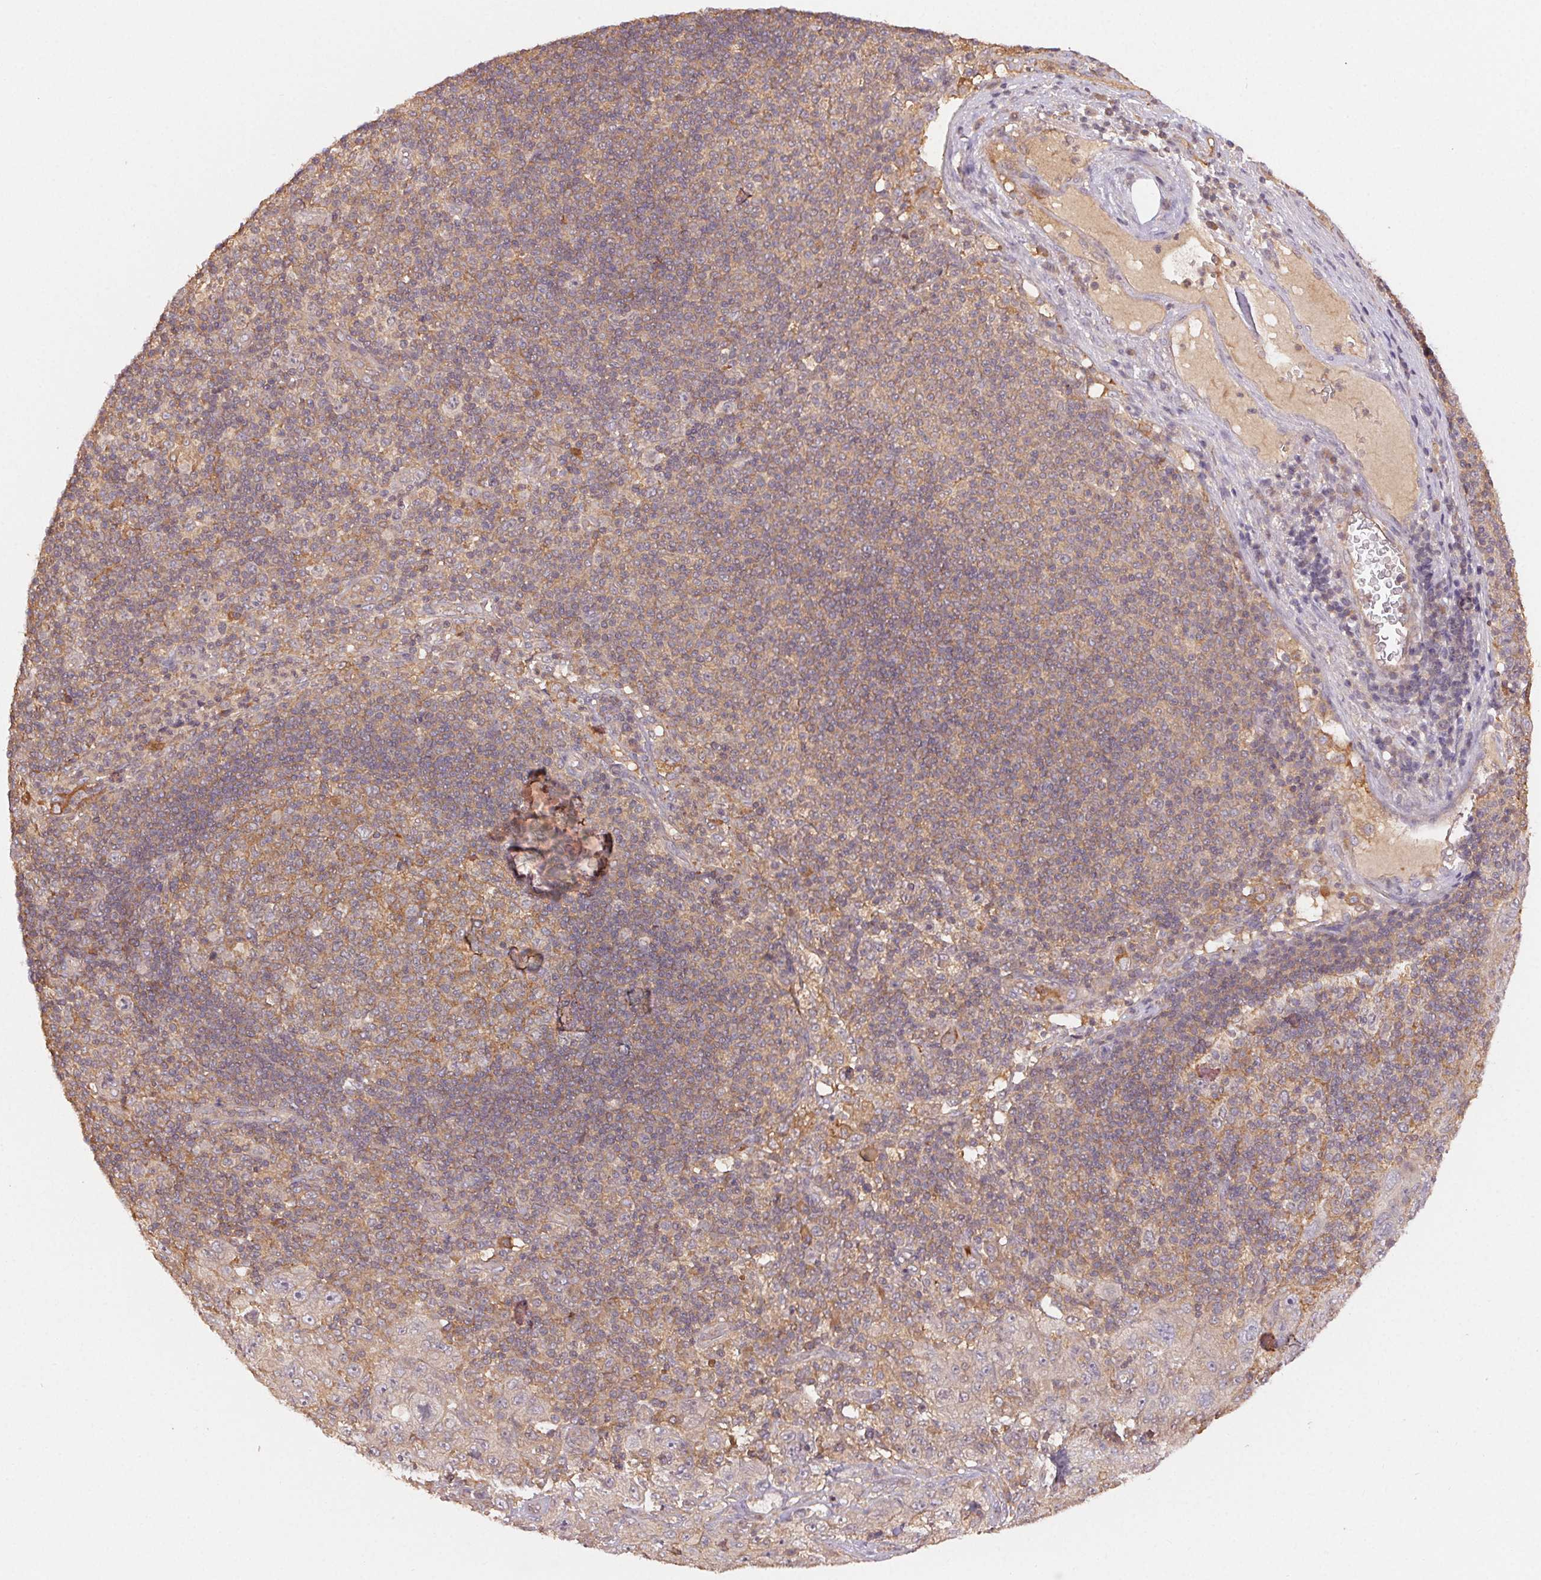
{"staining": {"intensity": "weak", "quantity": "<25%", "location": "cytoplasmic/membranous"}, "tissue": "pancreatic cancer", "cell_type": "Tumor cells", "image_type": "cancer", "snomed": [{"axis": "morphology", "description": "Adenocarcinoma, NOS"}, {"axis": "topography", "description": "Pancreas"}], "caption": "Immunohistochemistry of human adenocarcinoma (pancreatic) demonstrates no positivity in tumor cells.", "gene": "MAPKAPK2", "patient": {"sex": "male", "age": 68}}